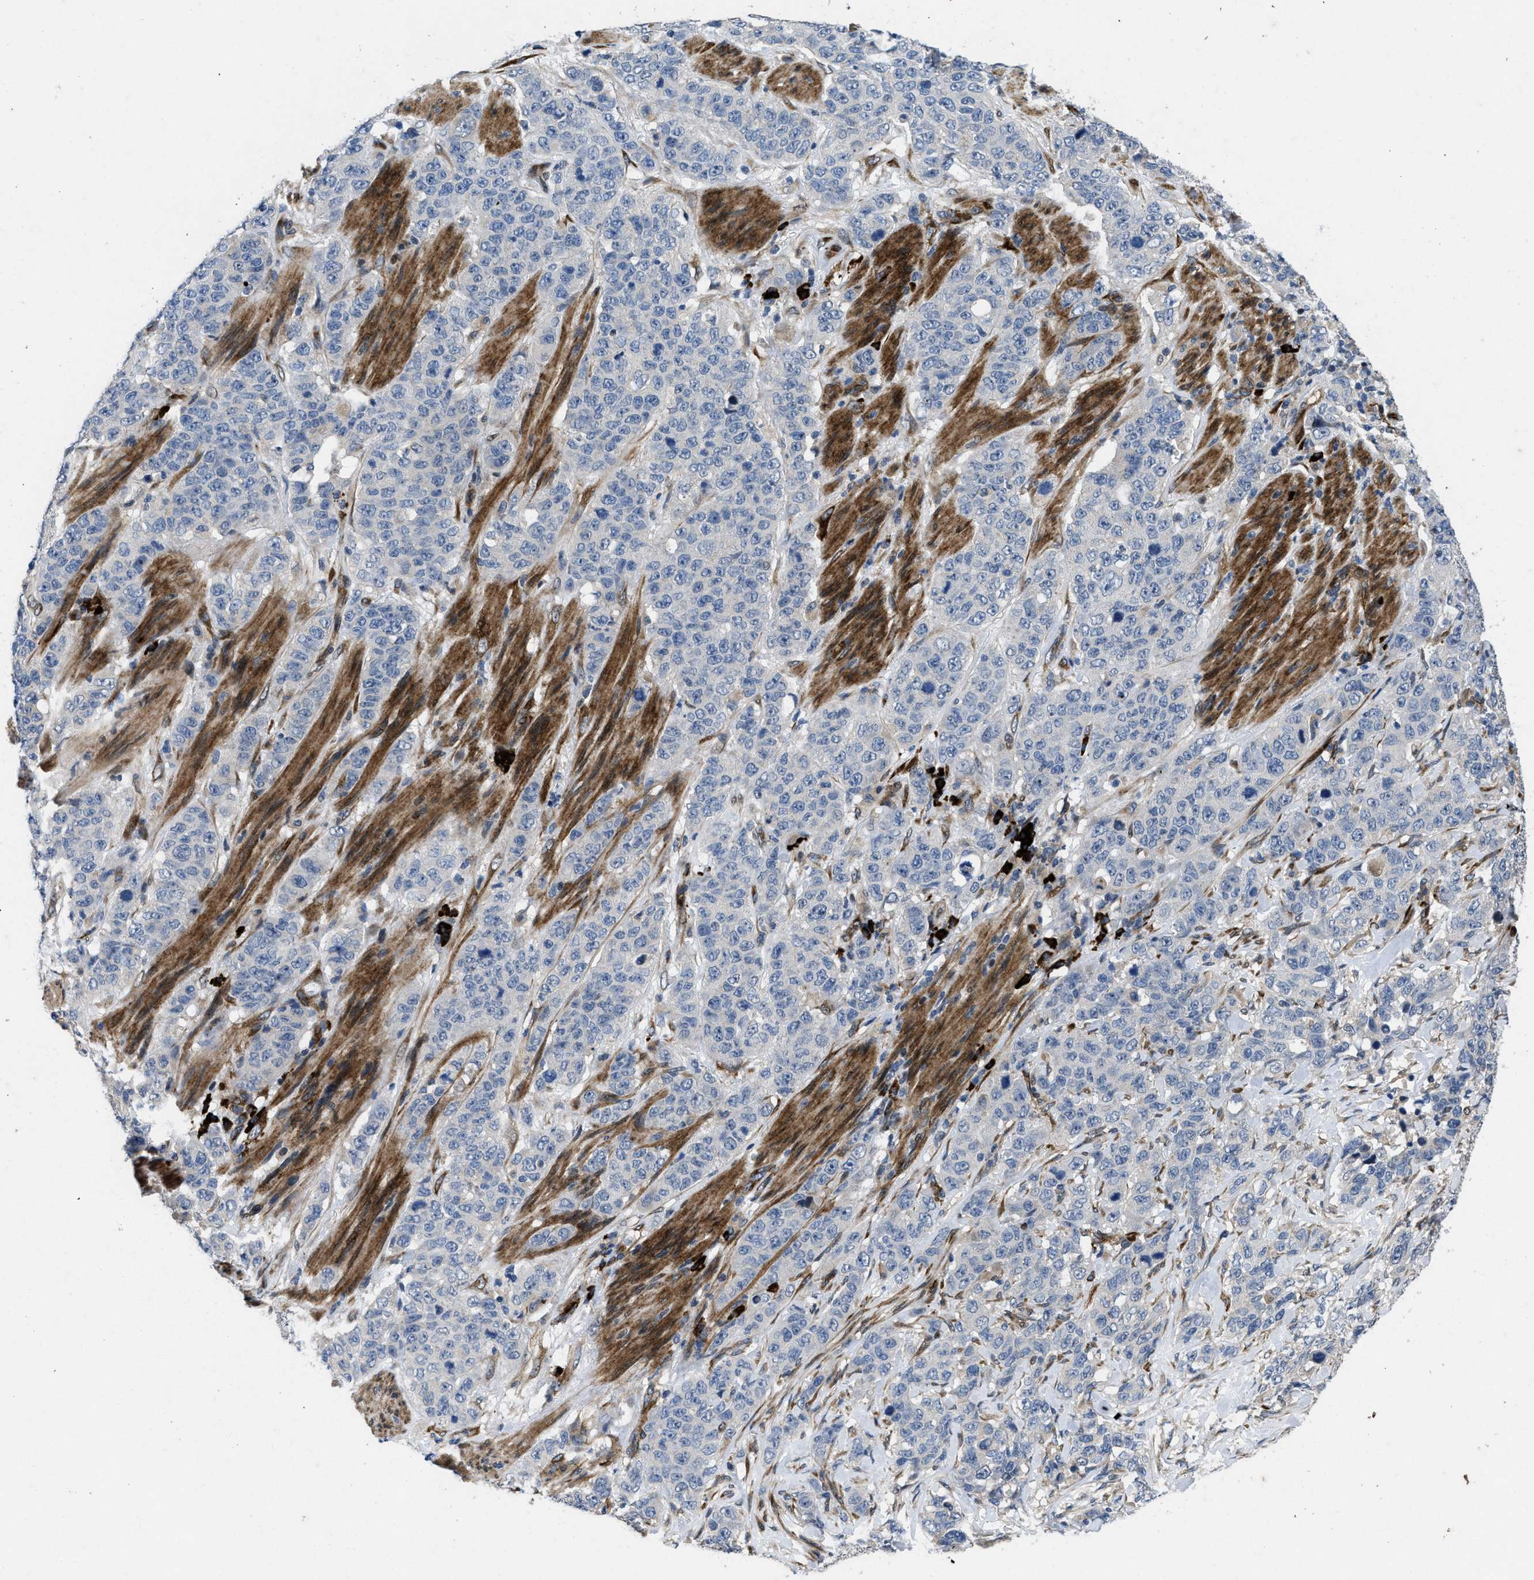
{"staining": {"intensity": "negative", "quantity": "none", "location": "none"}, "tissue": "stomach cancer", "cell_type": "Tumor cells", "image_type": "cancer", "snomed": [{"axis": "morphology", "description": "Adenocarcinoma, NOS"}, {"axis": "topography", "description": "Stomach"}], "caption": "This is an immunohistochemistry micrograph of stomach cancer (adenocarcinoma). There is no staining in tumor cells.", "gene": "HSPA12B", "patient": {"sex": "male", "age": 48}}